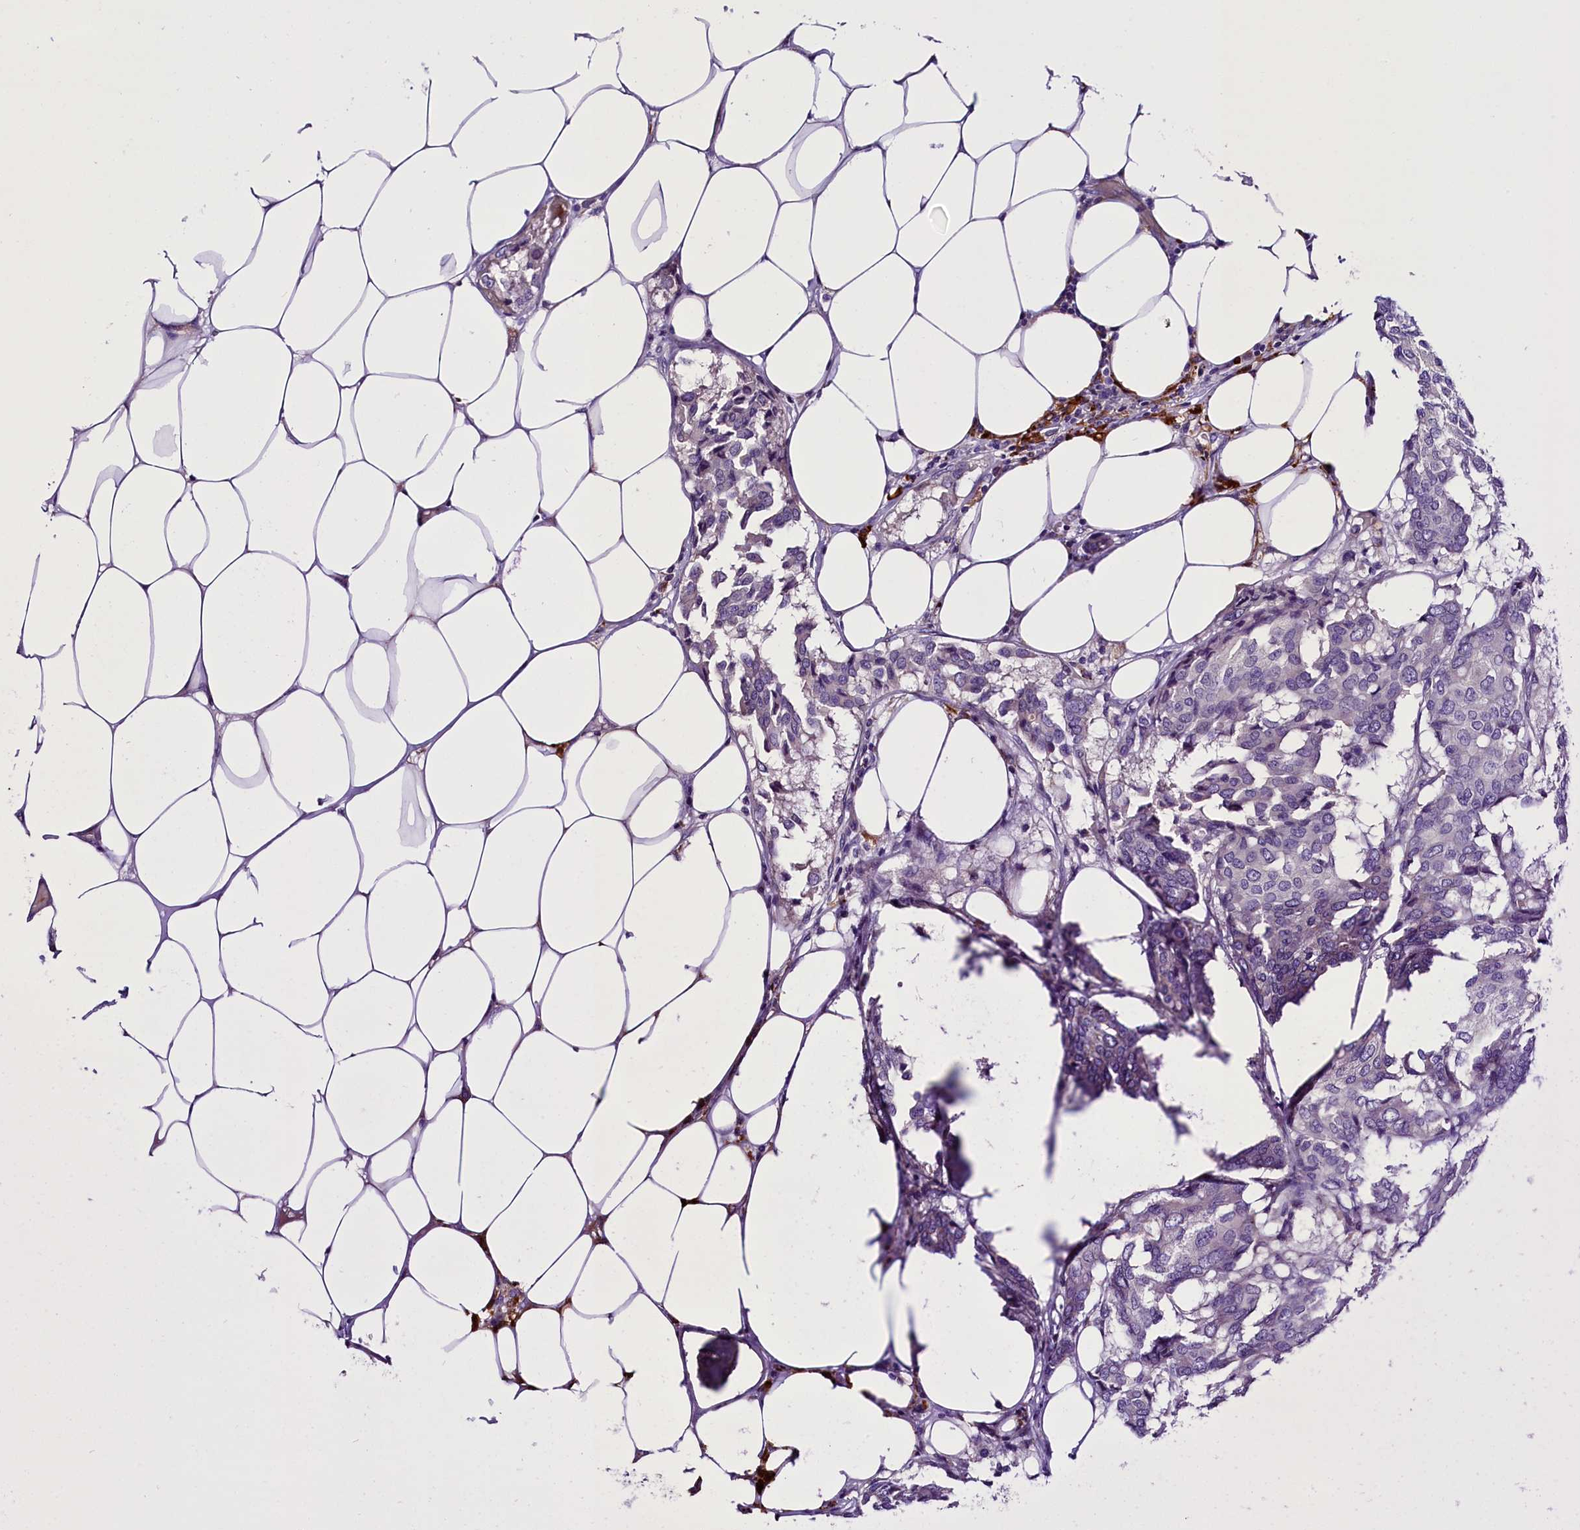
{"staining": {"intensity": "negative", "quantity": "none", "location": "none"}, "tissue": "breast cancer", "cell_type": "Tumor cells", "image_type": "cancer", "snomed": [{"axis": "morphology", "description": "Duct carcinoma"}, {"axis": "topography", "description": "Breast"}], "caption": "This photomicrograph is of breast cancer stained with immunohistochemistry to label a protein in brown with the nuclei are counter-stained blue. There is no positivity in tumor cells.", "gene": "MEX3B", "patient": {"sex": "female", "age": 75}}